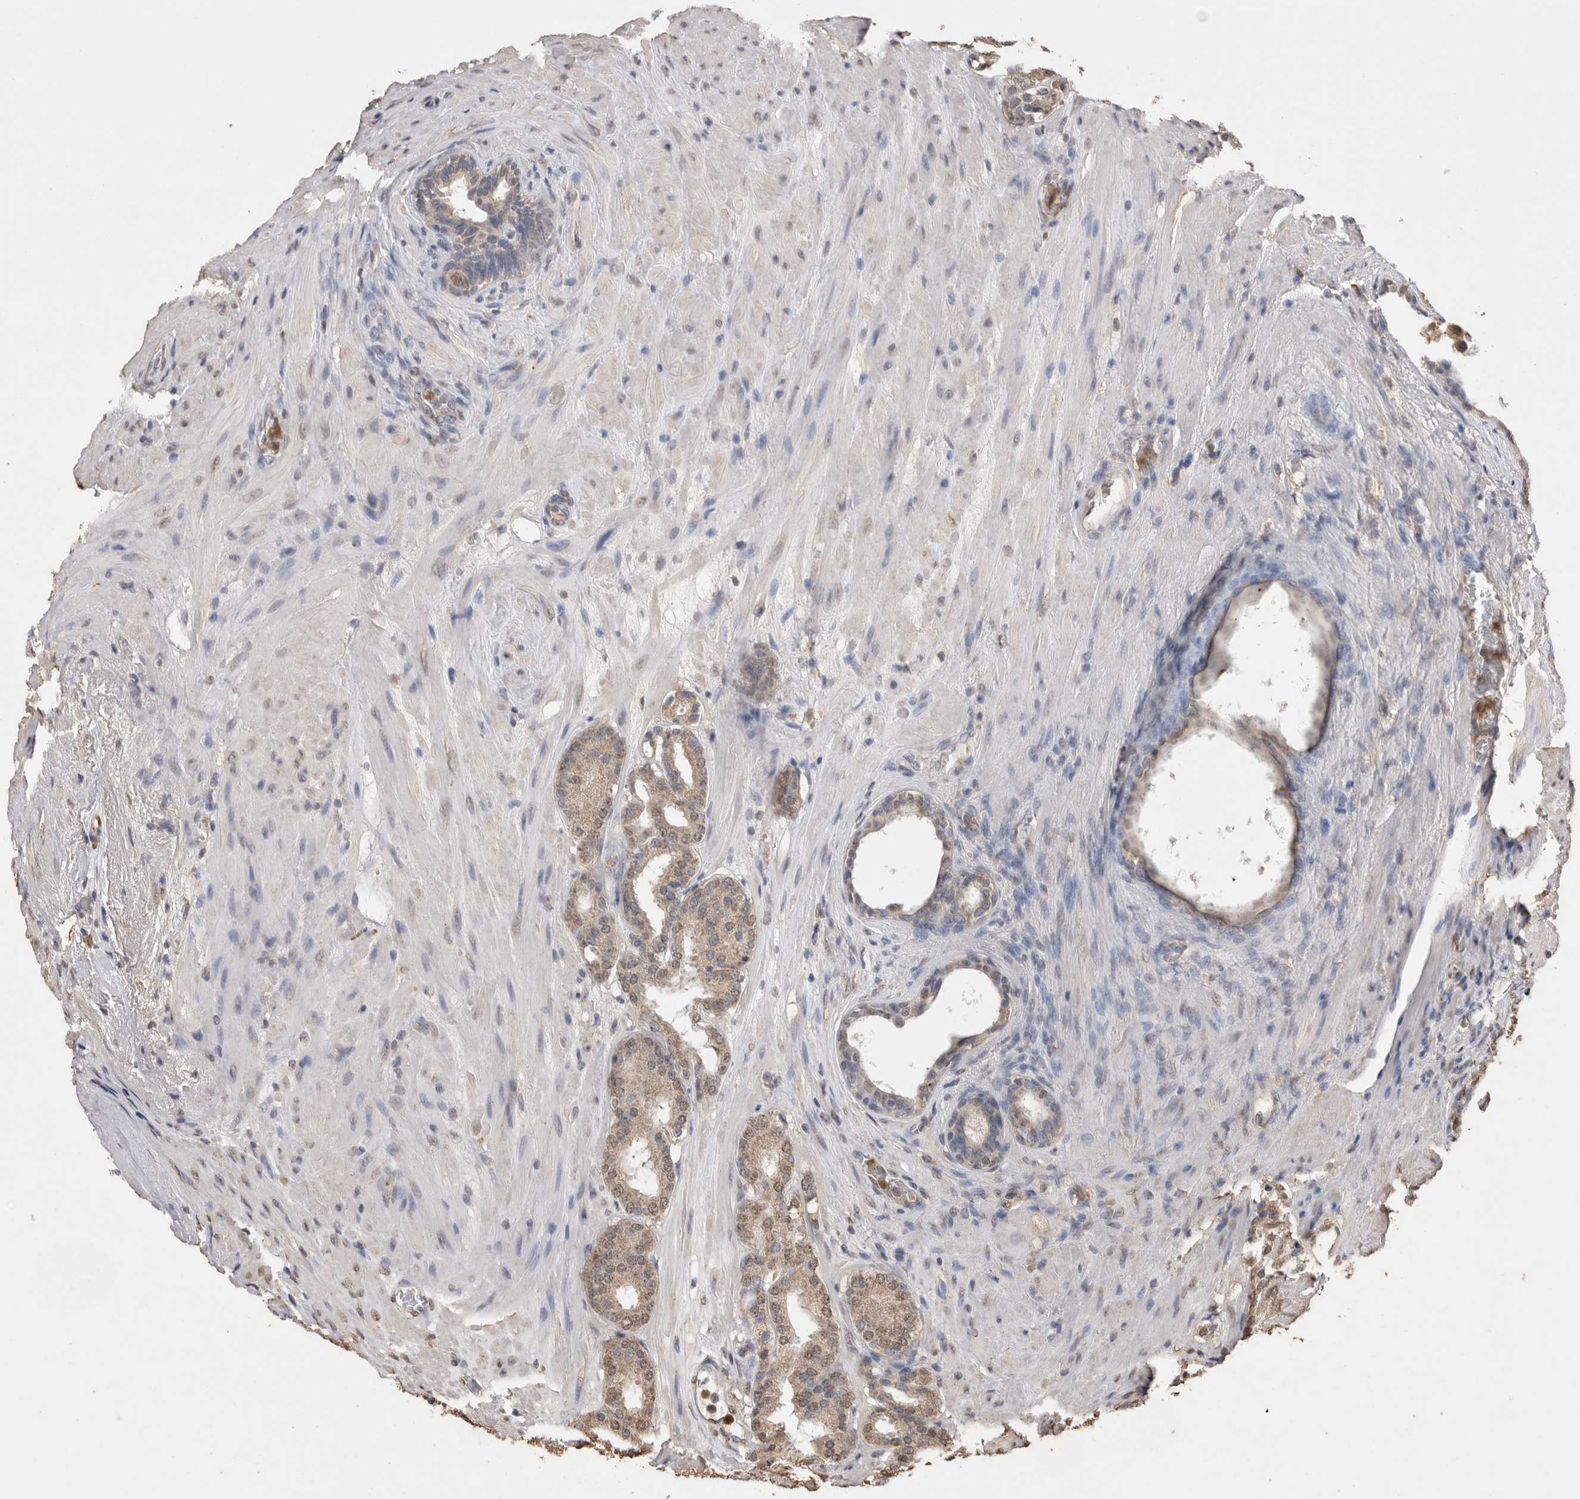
{"staining": {"intensity": "weak", "quantity": ">75%", "location": "cytoplasmic/membranous,nuclear"}, "tissue": "prostate cancer", "cell_type": "Tumor cells", "image_type": "cancer", "snomed": [{"axis": "morphology", "description": "Adenocarcinoma, Low grade"}, {"axis": "topography", "description": "Prostate"}], "caption": "The image displays a brown stain indicating the presence of a protein in the cytoplasmic/membranous and nuclear of tumor cells in adenocarcinoma (low-grade) (prostate).", "gene": "GRK5", "patient": {"sex": "male", "age": 69}}